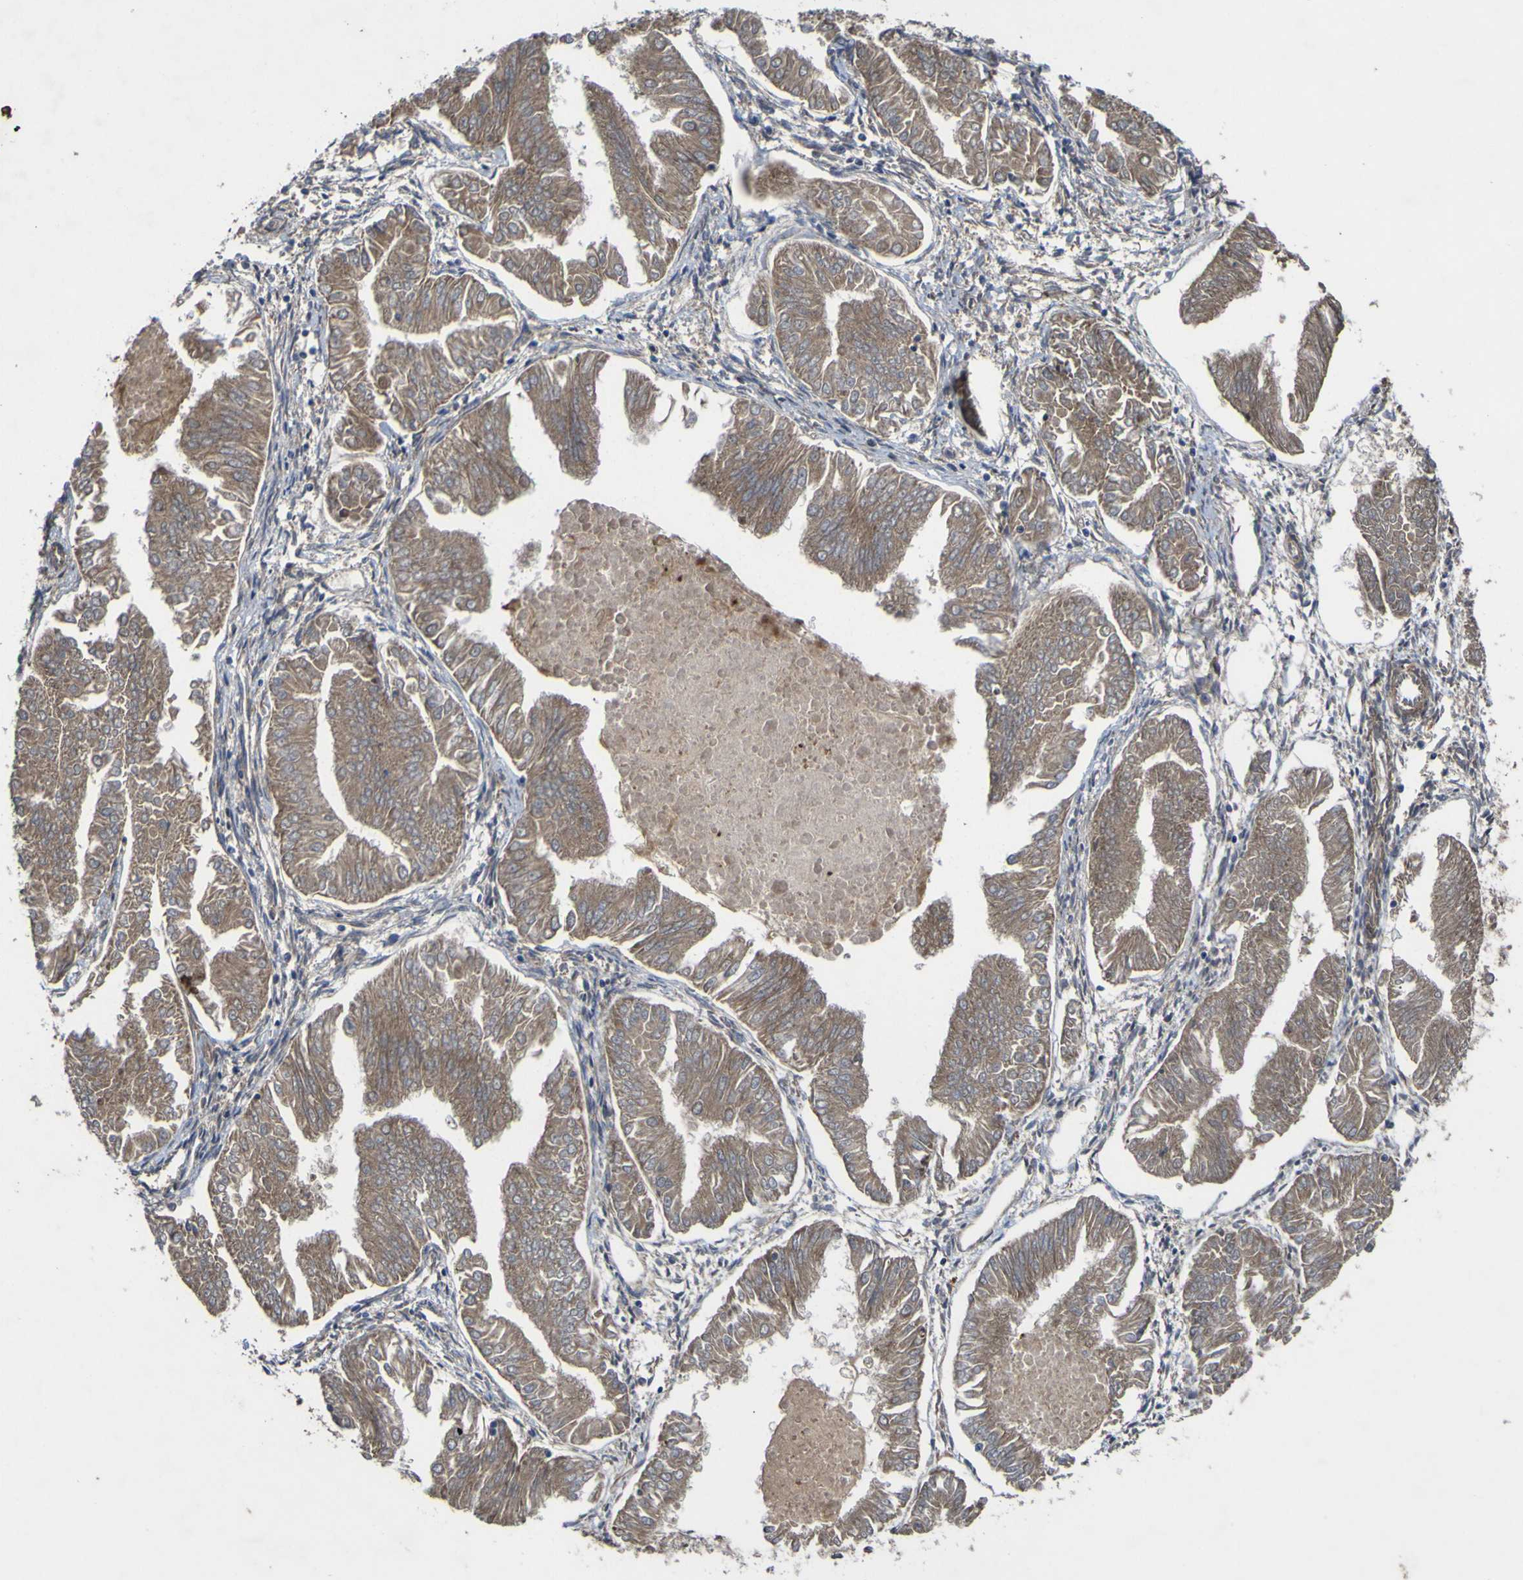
{"staining": {"intensity": "moderate", "quantity": ">75%", "location": "cytoplasmic/membranous"}, "tissue": "endometrial cancer", "cell_type": "Tumor cells", "image_type": "cancer", "snomed": [{"axis": "morphology", "description": "Adenocarcinoma, NOS"}, {"axis": "topography", "description": "Endometrium"}], "caption": "Immunohistochemistry (DAB (3,3'-diaminobenzidine)) staining of endometrial adenocarcinoma displays moderate cytoplasmic/membranous protein staining in approximately >75% of tumor cells. (DAB = brown stain, brightfield microscopy at high magnification).", "gene": "IRAK2", "patient": {"sex": "female", "age": 53}}